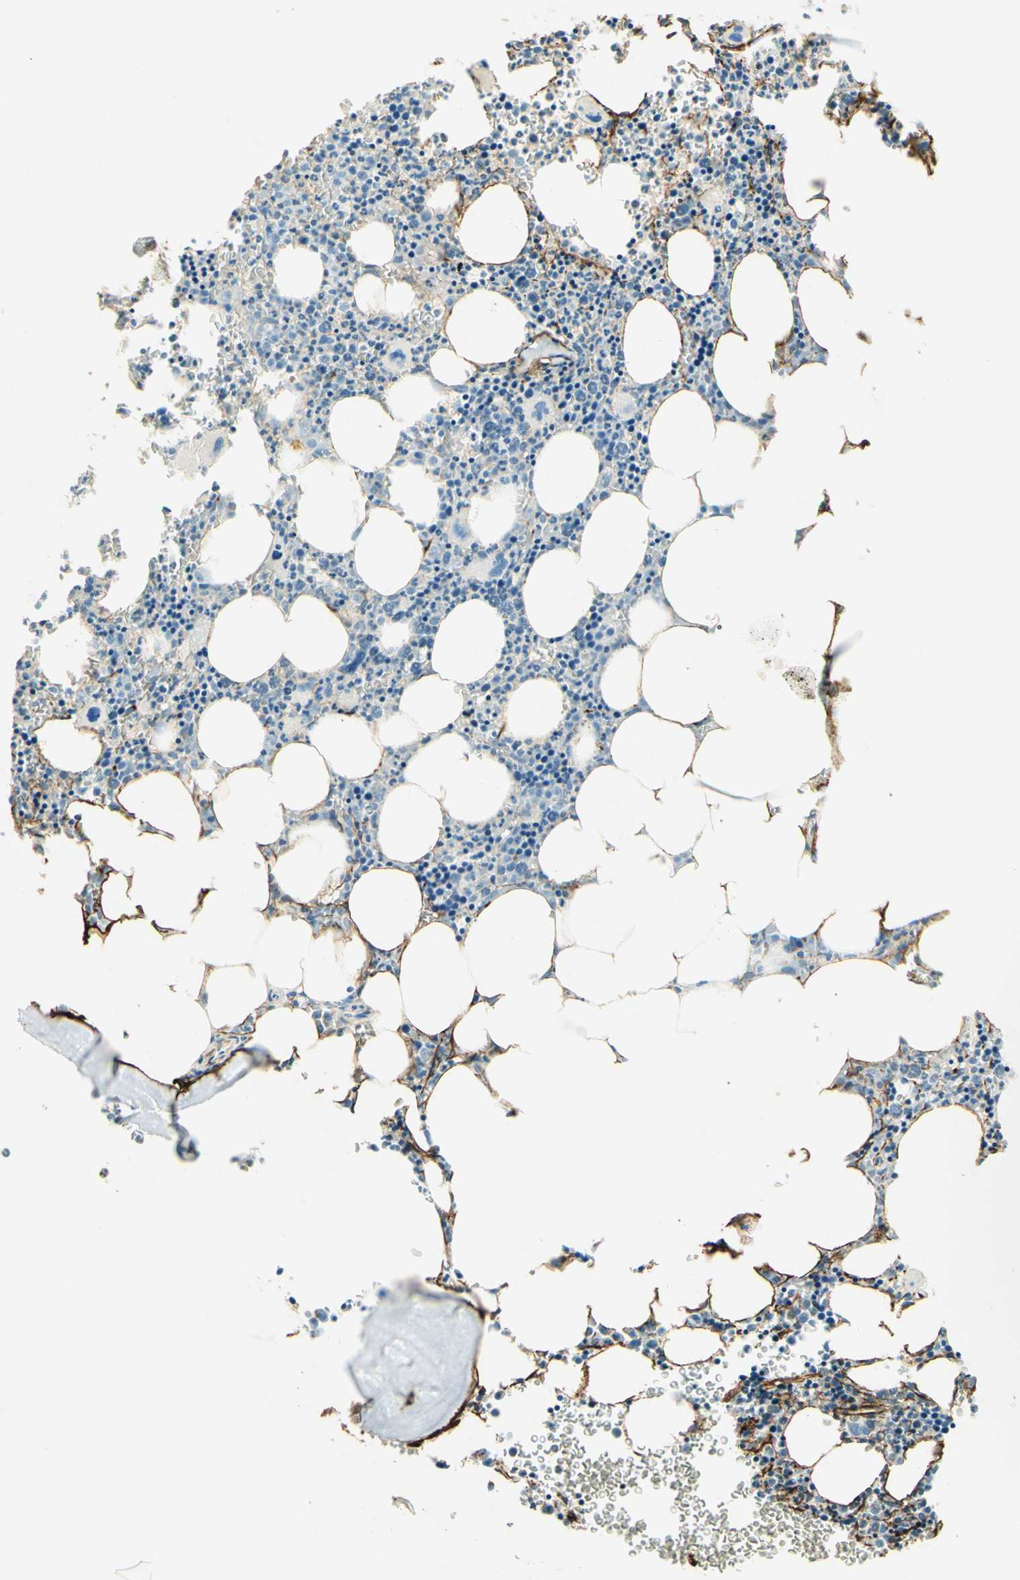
{"staining": {"intensity": "negative", "quantity": "none", "location": "none"}, "tissue": "bone marrow", "cell_type": "Hematopoietic cells", "image_type": "normal", "snomed": [{"axis": "morphology", "description": "Normal tissue, NOS"}, {"axis": "morphology", "description": "Inflammation, NOS"}, {"axis": "topography", "description": "Bone marrow"}], "caption": "Photomicrograph shows no significant protein expression in hematopoietic cells of normal bone marrow. (DAB (3,3'-diaminobenzidine) immunohistochemistry with hematoxylin counter stain).", "gene": "TNN", "patient": {"sex": "female", "age": 61}}